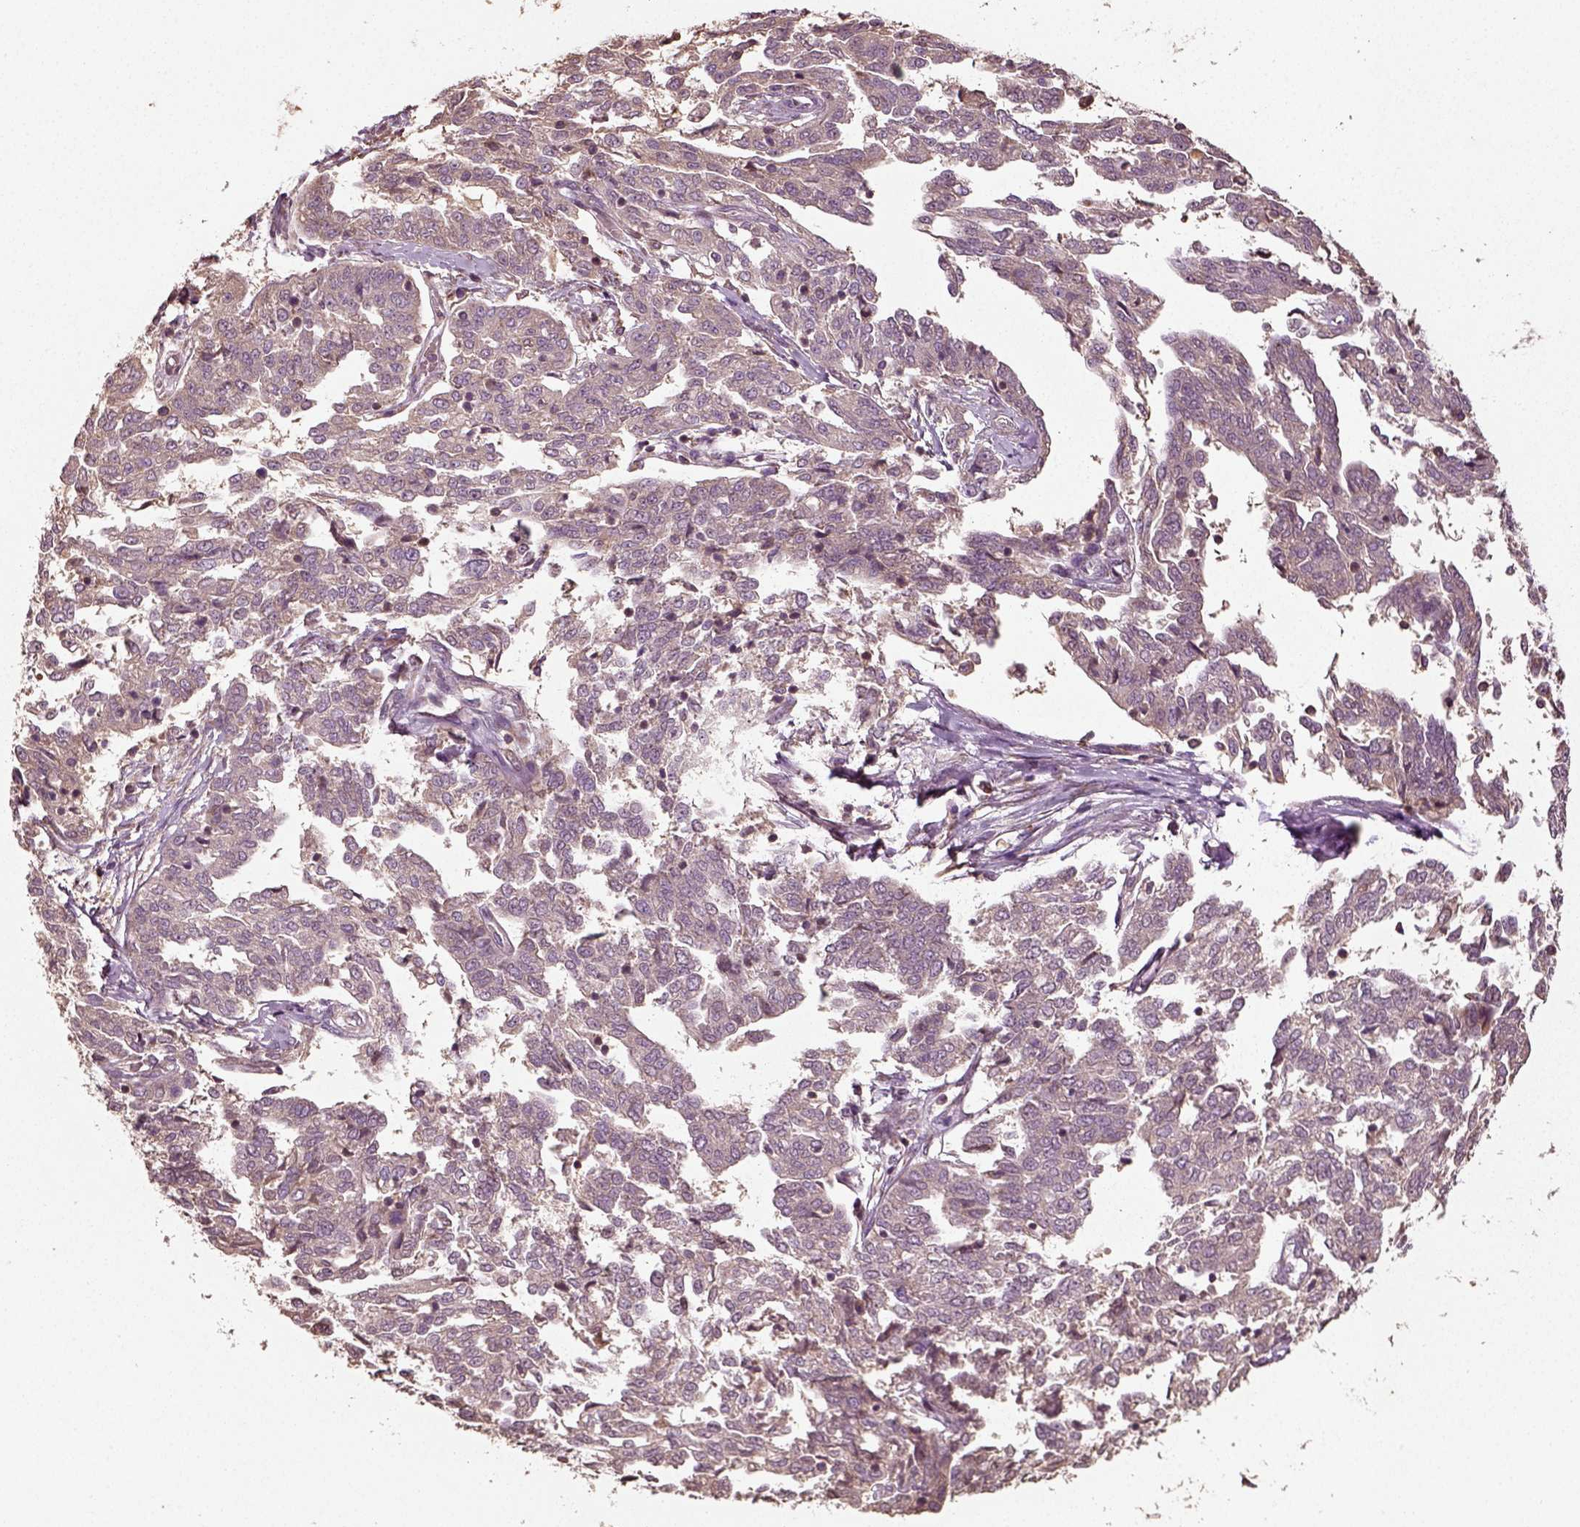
{"staining": {"intensity": "negative", "quantity": "none", "location": "none"}, "tissue": "ovarian cancer", "cell_type": "Tumor cells", "image_type": "cancer", "snomed": [{"axis": "morphology", "description": "Cystadenocarcinoma, serous, NOS"}, {"axis": "topography", "description": "Ovary"}], "caption": "Serous cystadenocarcinoma (ovarian) stained for a protein using IHC shows no positivity tumor cells.", "gene": "ERV3-1", "patient": {"sex": "female", "age": 67}}